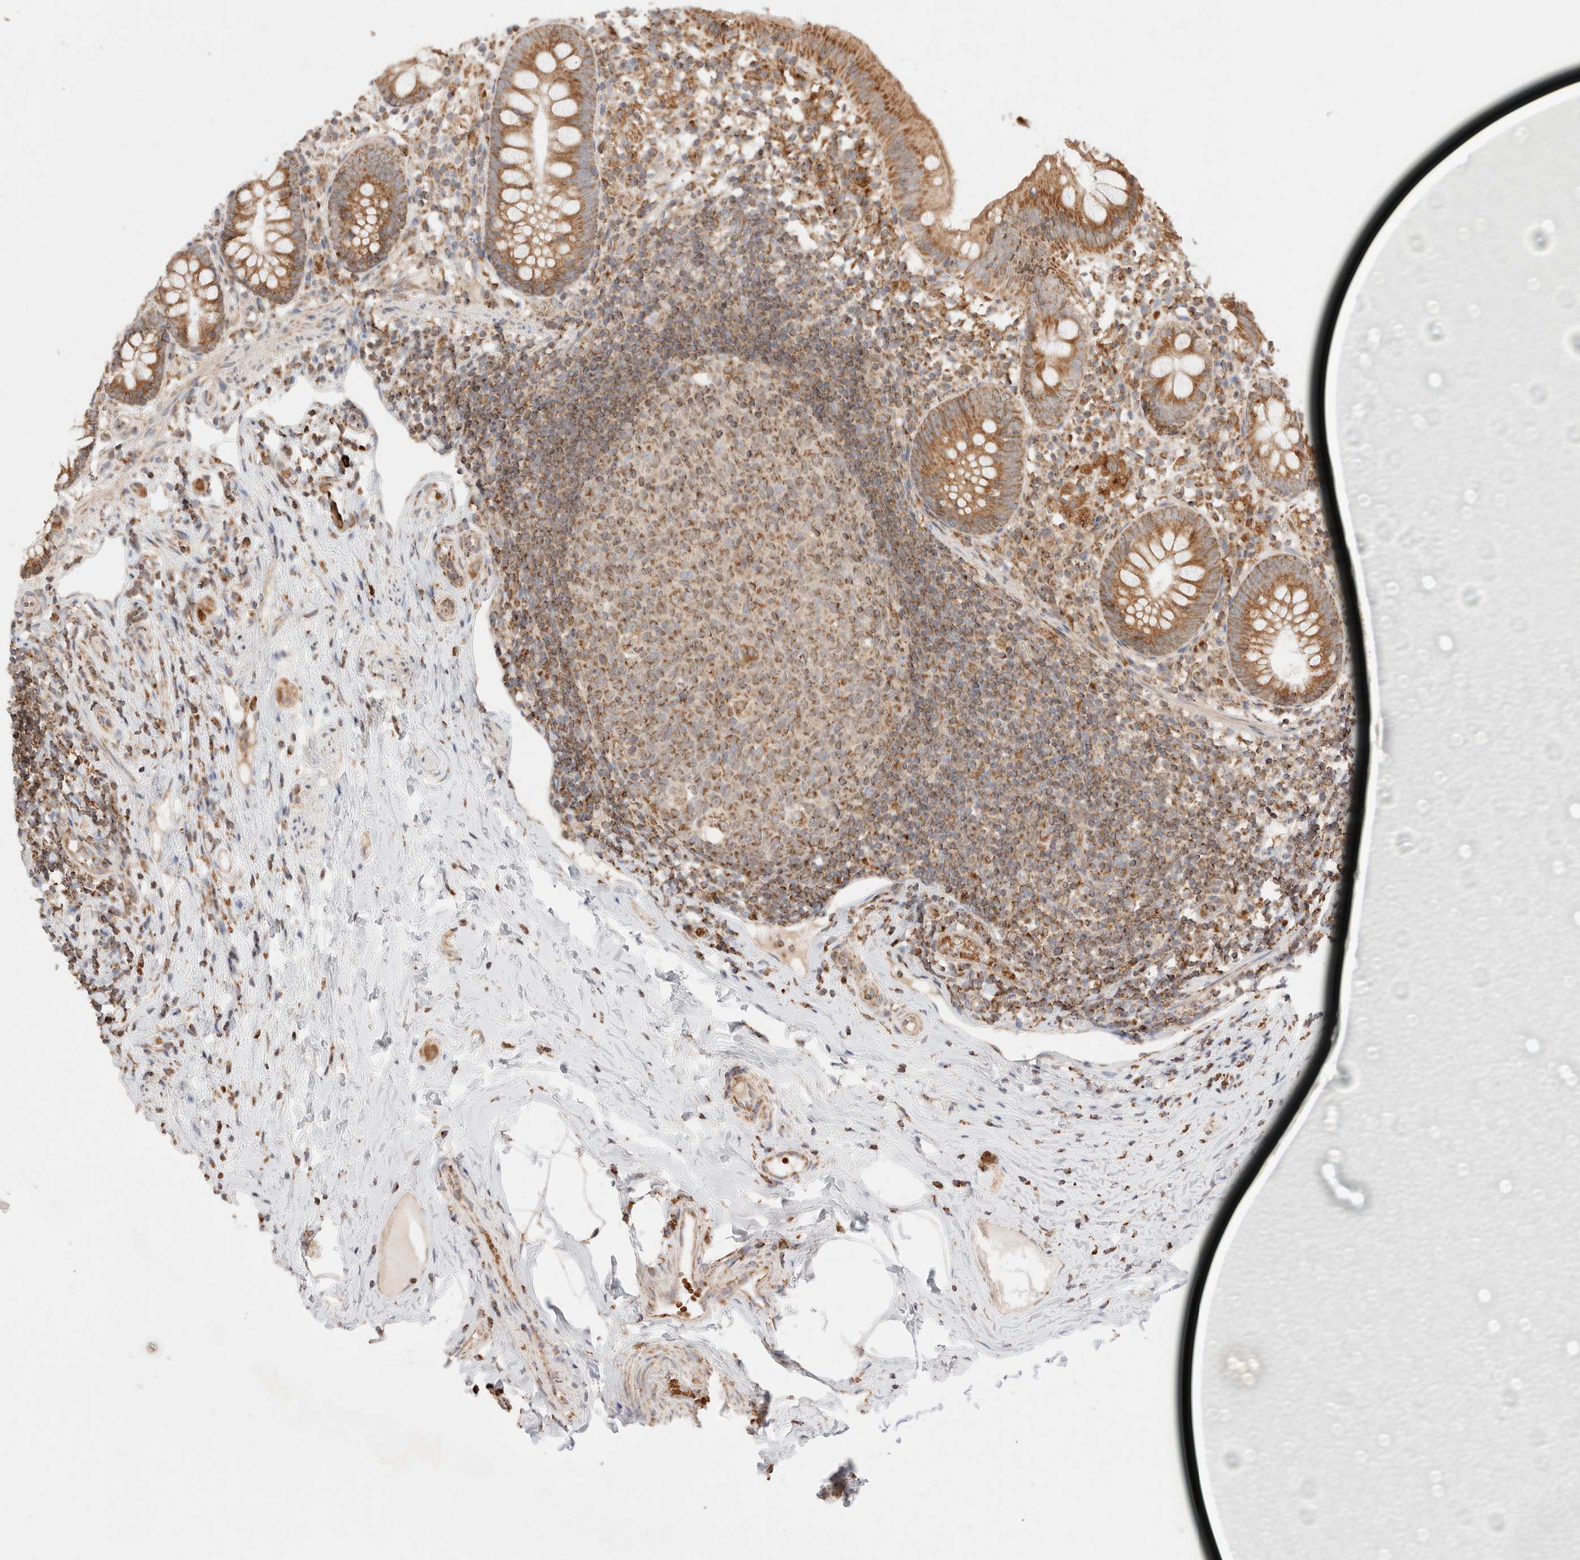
{"staining": {"intensity": "strong", "quantity": ">75%", "location": "cytoplasmic/membranous"}, "tissue": "appendix", "cell_type": "Glandular cells", "image_type": "normal", "snomed": [{"axis": "morphology", "description": "Normal tissue, NOS"}, {"axis": "topography", "description": "Appendix"}], "caption": "A high-resolution image shows IHC staining of unremarkable appendix, which demonstrates strong cytoplasmic/membranous positivity in about >75% of glandular cells. (DAB IHC, brown staining for protein, blue staining for nuclei).", "gene": "TMPPE", "patient": {"sex": "female", "age": 20}}